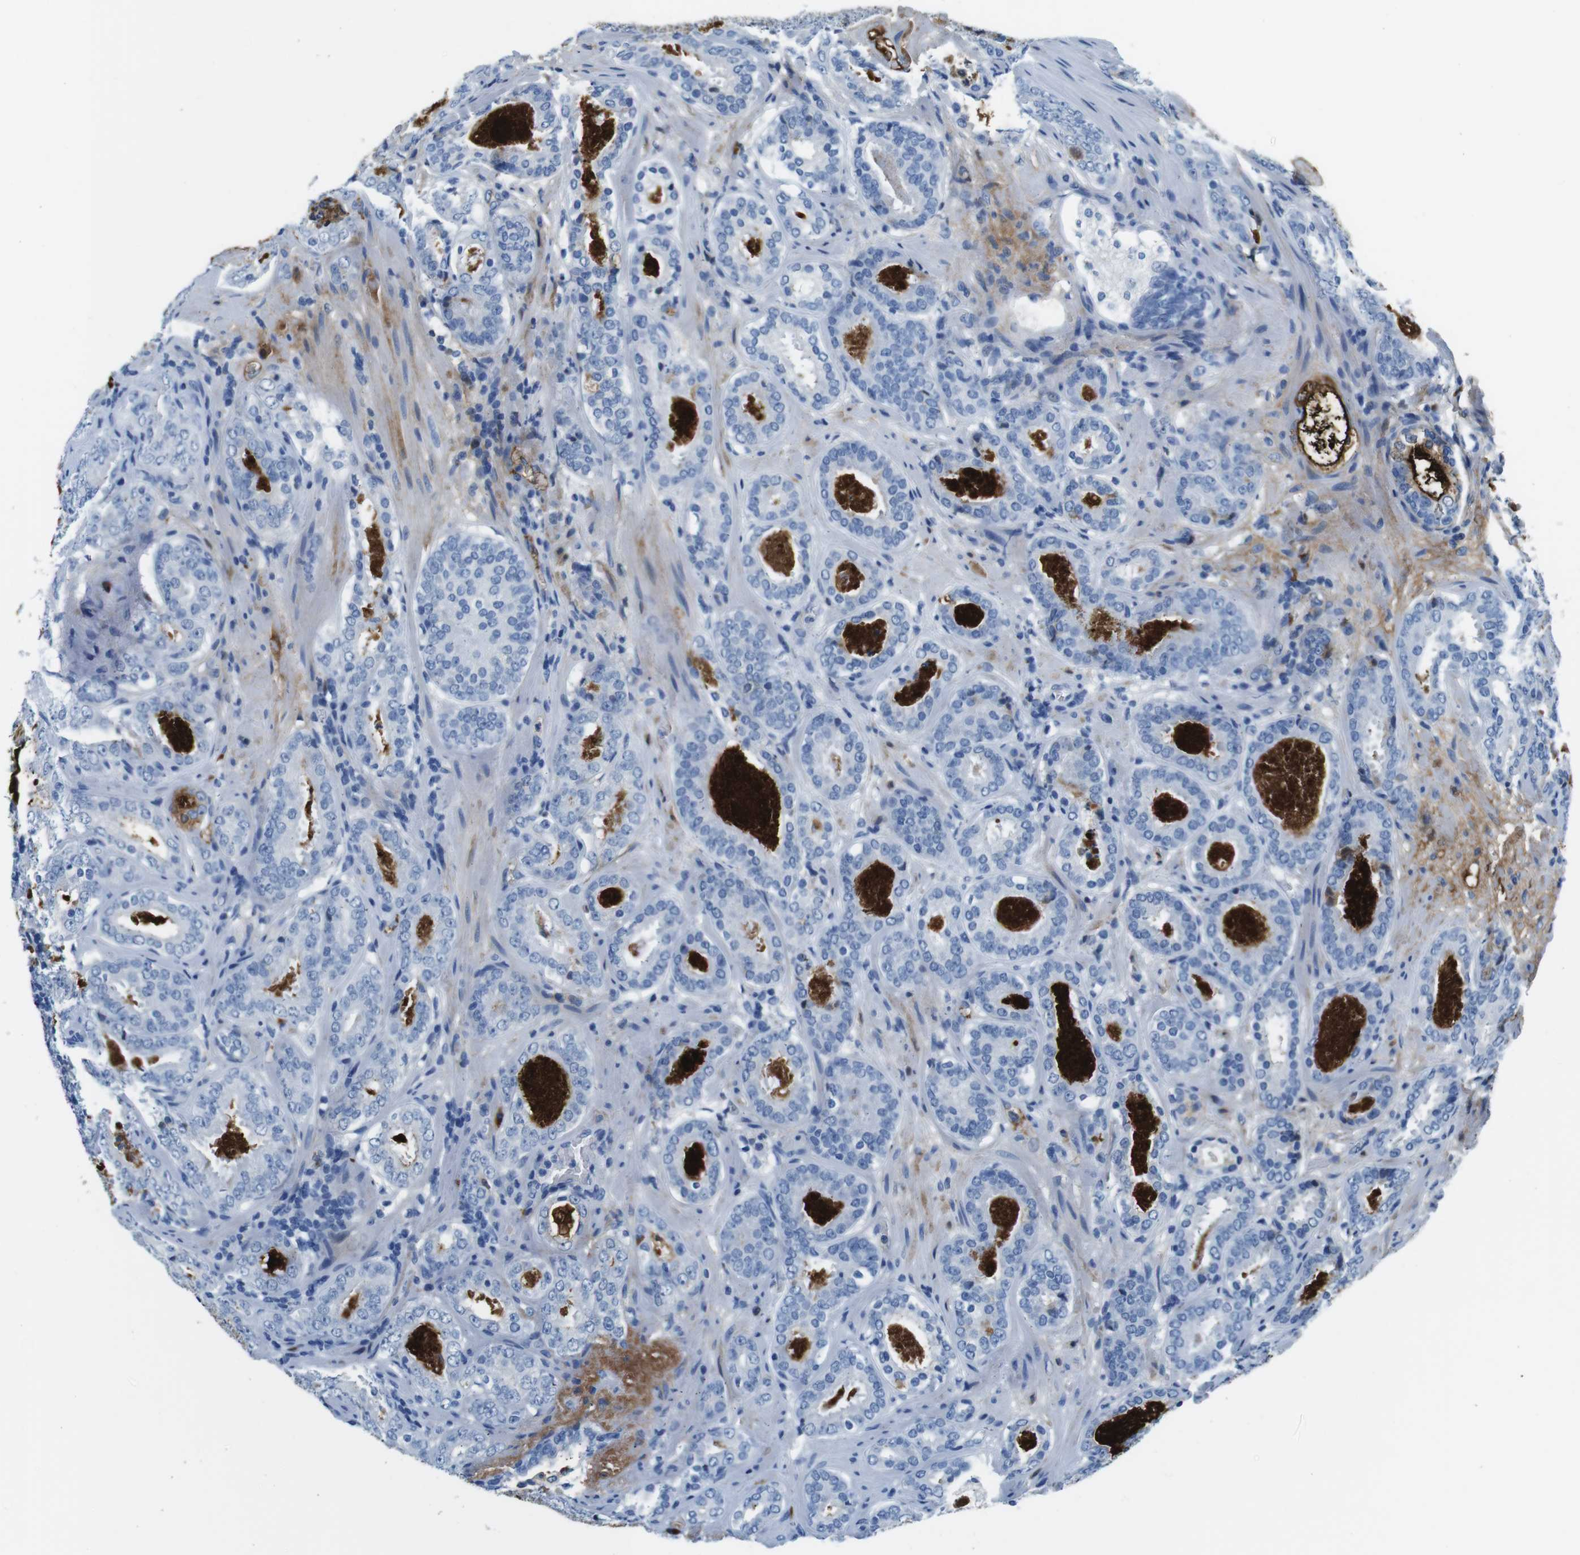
{"staining": {"intensity": "negative", "quantity": "none", "location": "none"}, "tissue": "prostate cancer", "cell_type": "Tumor cells", "image_type": "cancer", "snomed": [{"axis": "morphology", "description": "Adenocarcinoma, Low grade"}, {"axis": "topography", "description": "Prostate"}], "caption": "An image of human low-grade adenocarcinoma (prostate) is negative for staining in tumor cells. The staining is performed using DAB brown chromogen with nuclei counter-stained in using hematoxylin.", "gene": "IGKC", "patient": {"sex": "male", "age": 69}}